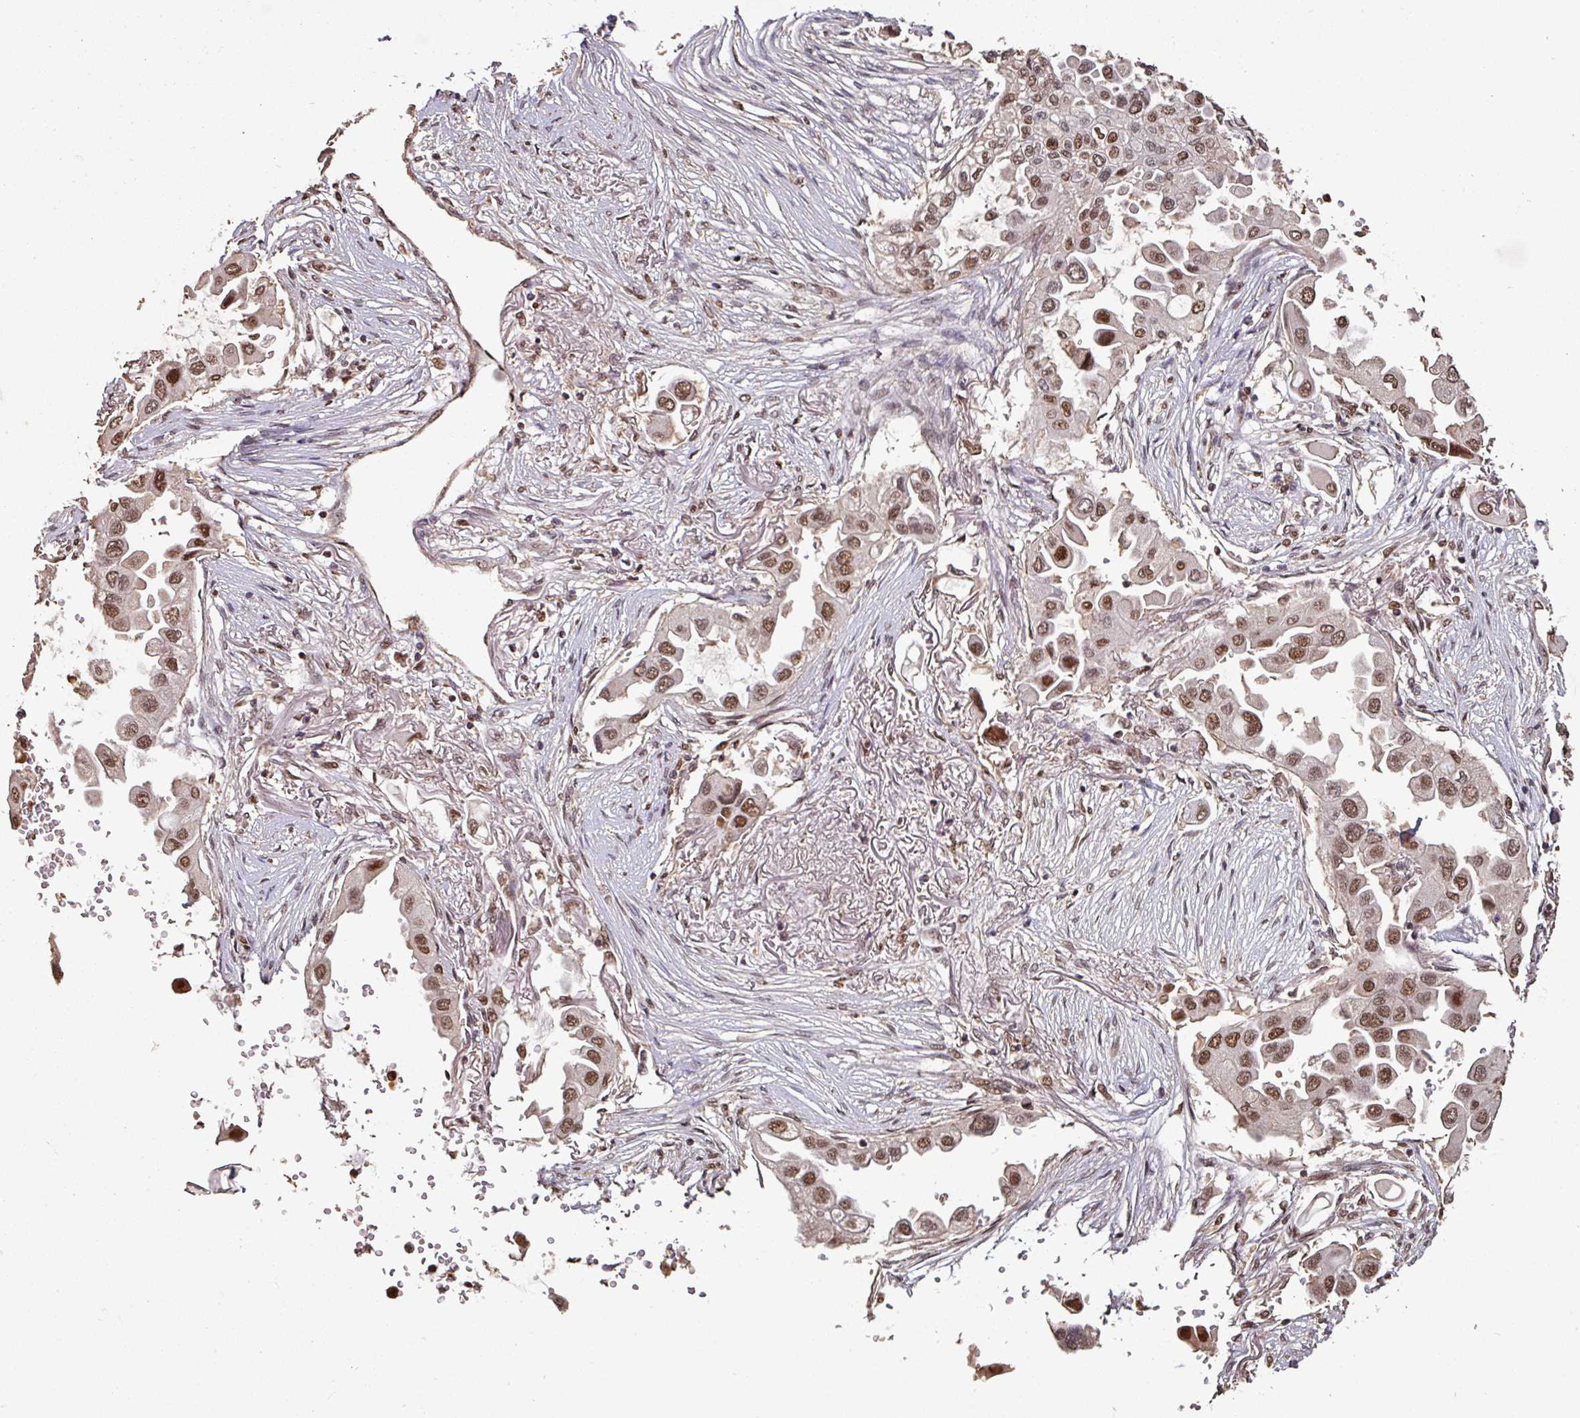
{"staining": {"intensity": "moderate", "quantity": ">75%", "location": "nuclear"}, "tissue": "lung cancer", "cell_type": "Tumor cells", "image_type": "cancer", "snomed": [{"axis": "morphology", "description": "Adenocarcinoma, NOS"}, {"axis": "topography", "description": "Lung"}], "caption": "This image reveals IHC staining of human adenocarcinoma (lung), with medium moderate nuclear expression in approximately >75% of tumor cells.", "gene": "POLD1", "patient": {"sex": "female", "age": 76}}